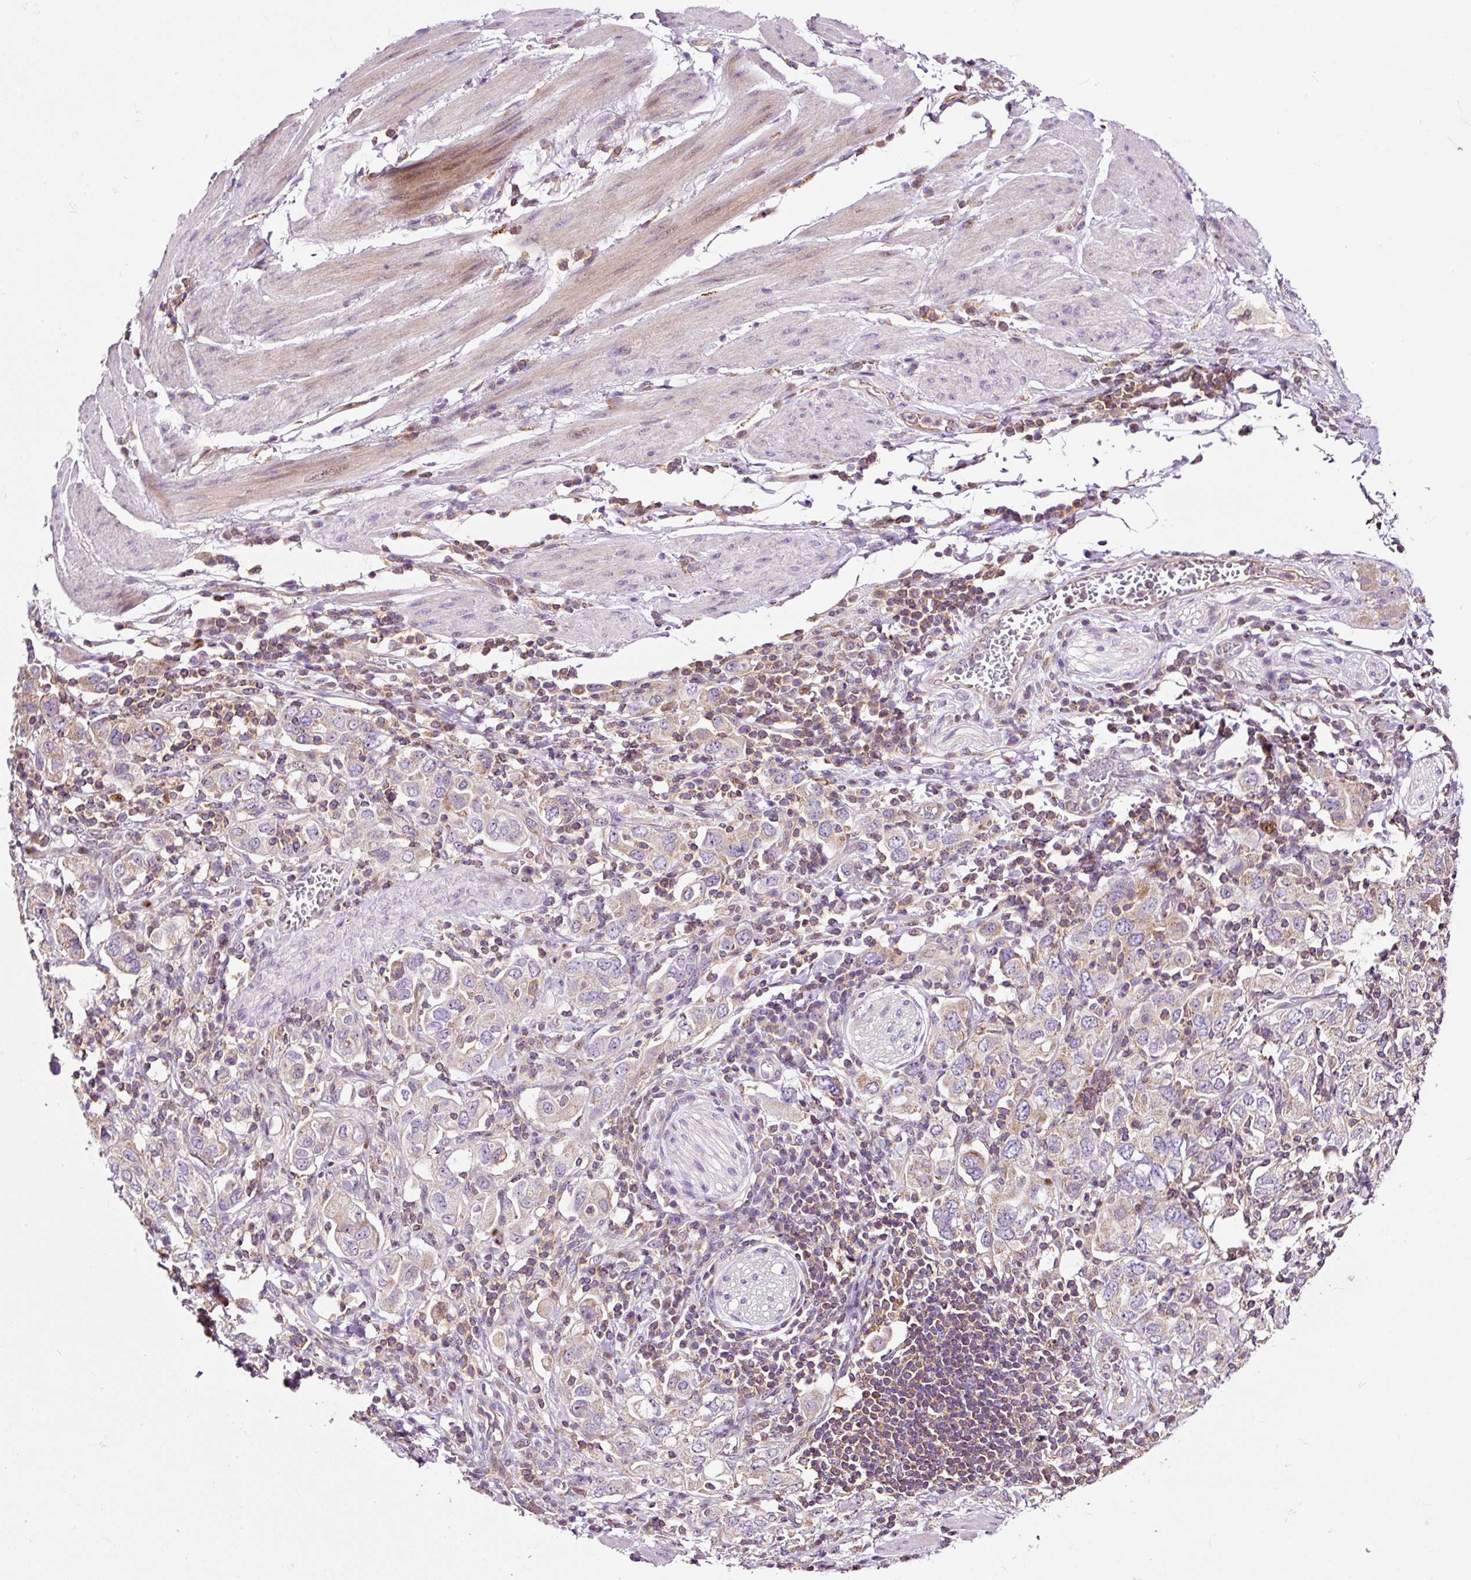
{"staining": {"intensity": "weak", "quantity": "<25%", "location": "cytoplasmic/membranous"}, "tissue": "stomach cancer", "cell_type": "Tumor cells", "image_type": "cancer", "snomed": [{"axis": "morphology", "description": "Adenocarcinoma, NOS"}, {"axis": "topography", "description": "Stomach, upper"}, {"axis": "topography", "description": "Stomach"}], "caption": "This photomicrograph is of stomach cancer stained with immunohistochemistry to label a protein in brown with the nuclei are counter-stained blue. There is no expression in tumor cells.", "gene": "BOLA3", "patient": {"sex": "male", "age": 62}}